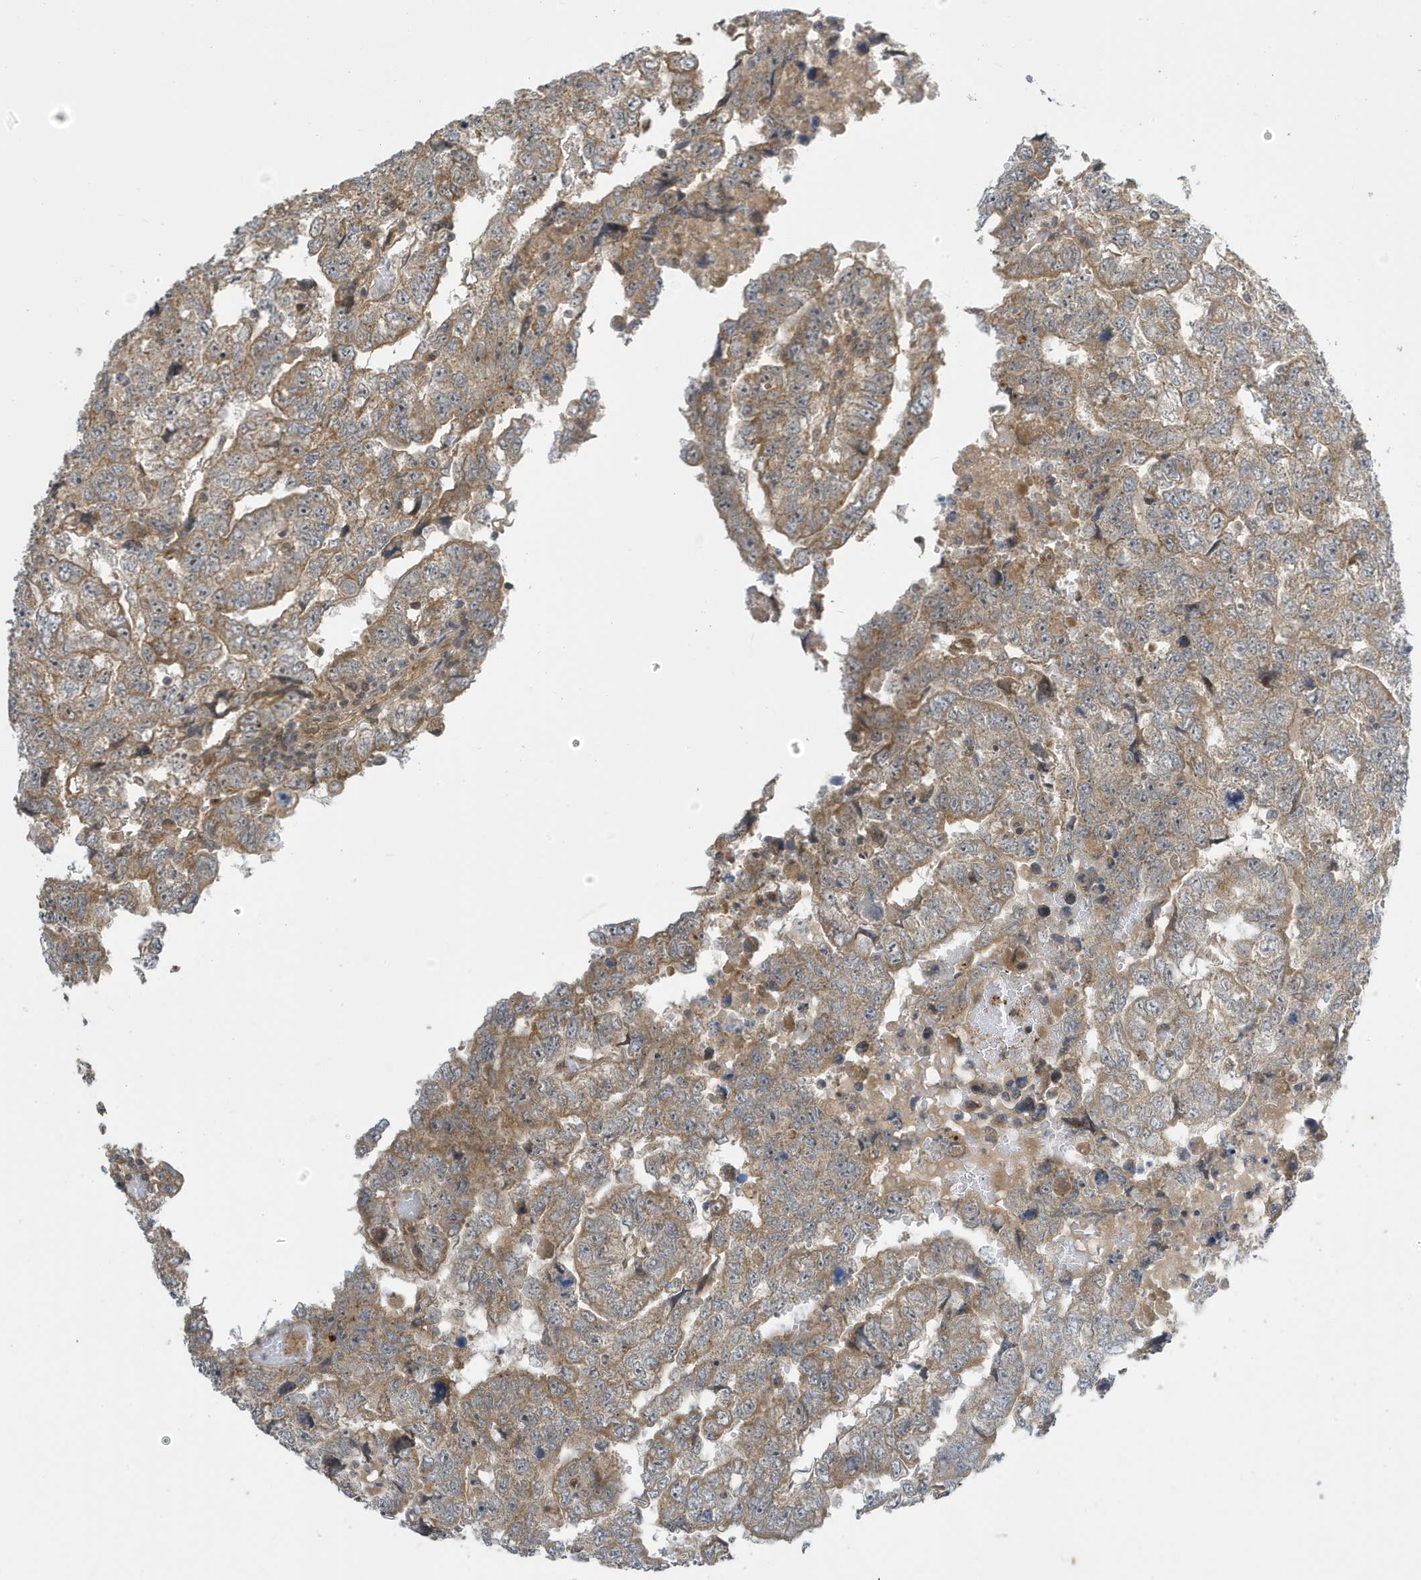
{"staining": {"intensity": "moderate", "quantity": ">75%", "location": "cytoplasmic/membranous"}, "tissue": "testis cancer", "cell_type": "Tumor cells", "image_type": "cancer", "snomed": [{"axis": "morphology", "description": "Carcinoma, Embryonal, NOS"}, {"axis": "topography", "description": "Testis"}], "caption": "Immunohistochemistry (DAB) staining of testis embryonal carcinoma demonstrates moderate cytoplasmic/membranous protein expression in approximately >75% of tumor cells.", "gene": "NCOA7", "patient": {"sex": "male", "age": 36}}